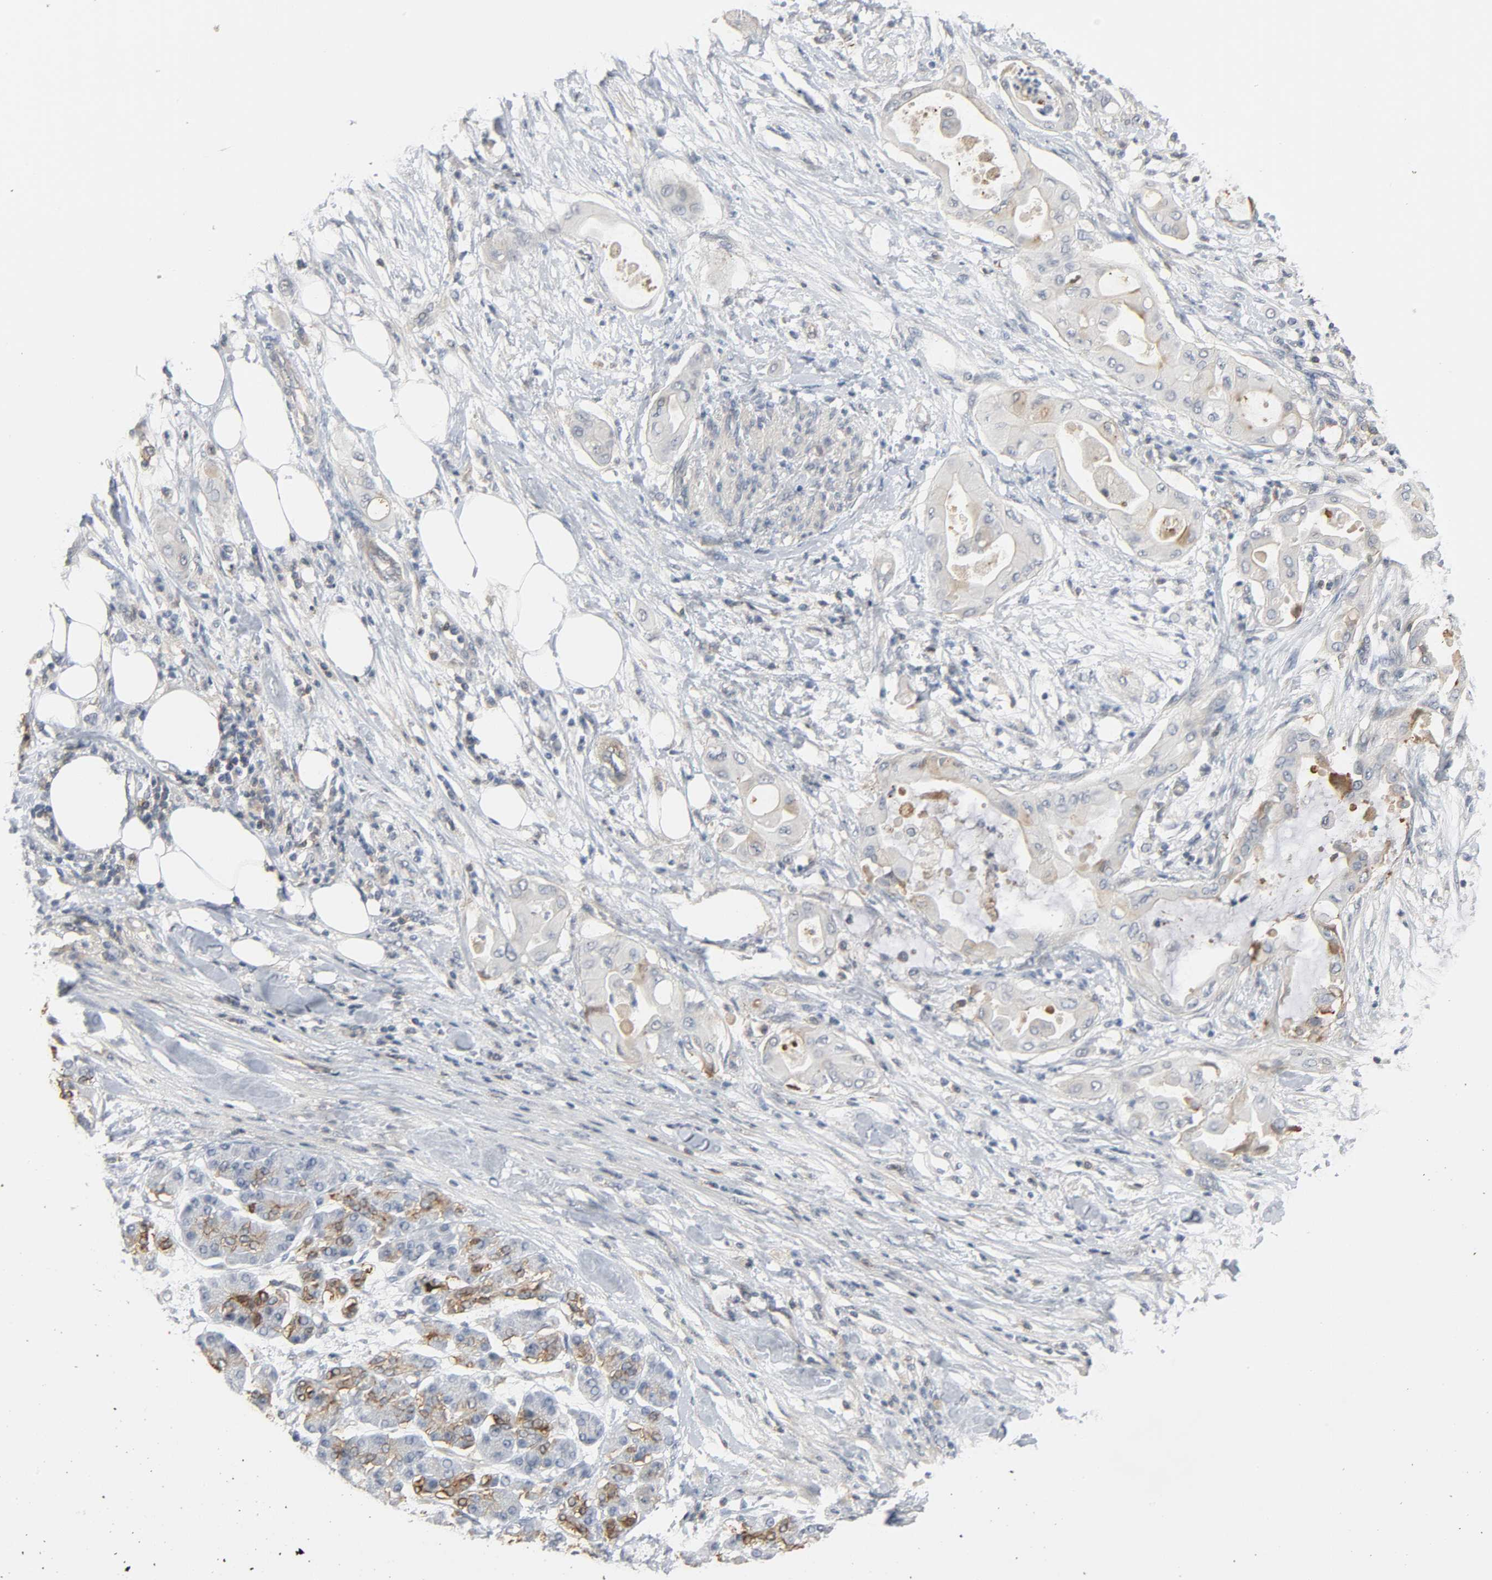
{"staining": {"intensity": "weak", "quantity": "<25%", "location": "cytoplasmic/membranous"}, "tissue": "pancreatic cancer", "cell_type": "Tumor cells", "image_type": "cancer", "snomed": [{"axis": "morphology", "description": "Adenocarcinoma, NOS"}, {"axis": "morphology", "description": "Adenocarcinoma, metastatic, NOS"}, {"axis": "topography", "description": "Lymph node"}, {"axis": "topography", "description": "Pancreas"}, {"axis": "topography", "description": "Duodenum"}], "caption": "Immunohistochemistry (IHC) micrograph of human pancreatic cancer (adenocarcinoma) stained for a protein (brown), which exhibits no expression in tumor cells.", "gene": "CD4", "patient": {"sex": "female", "age": 64}}